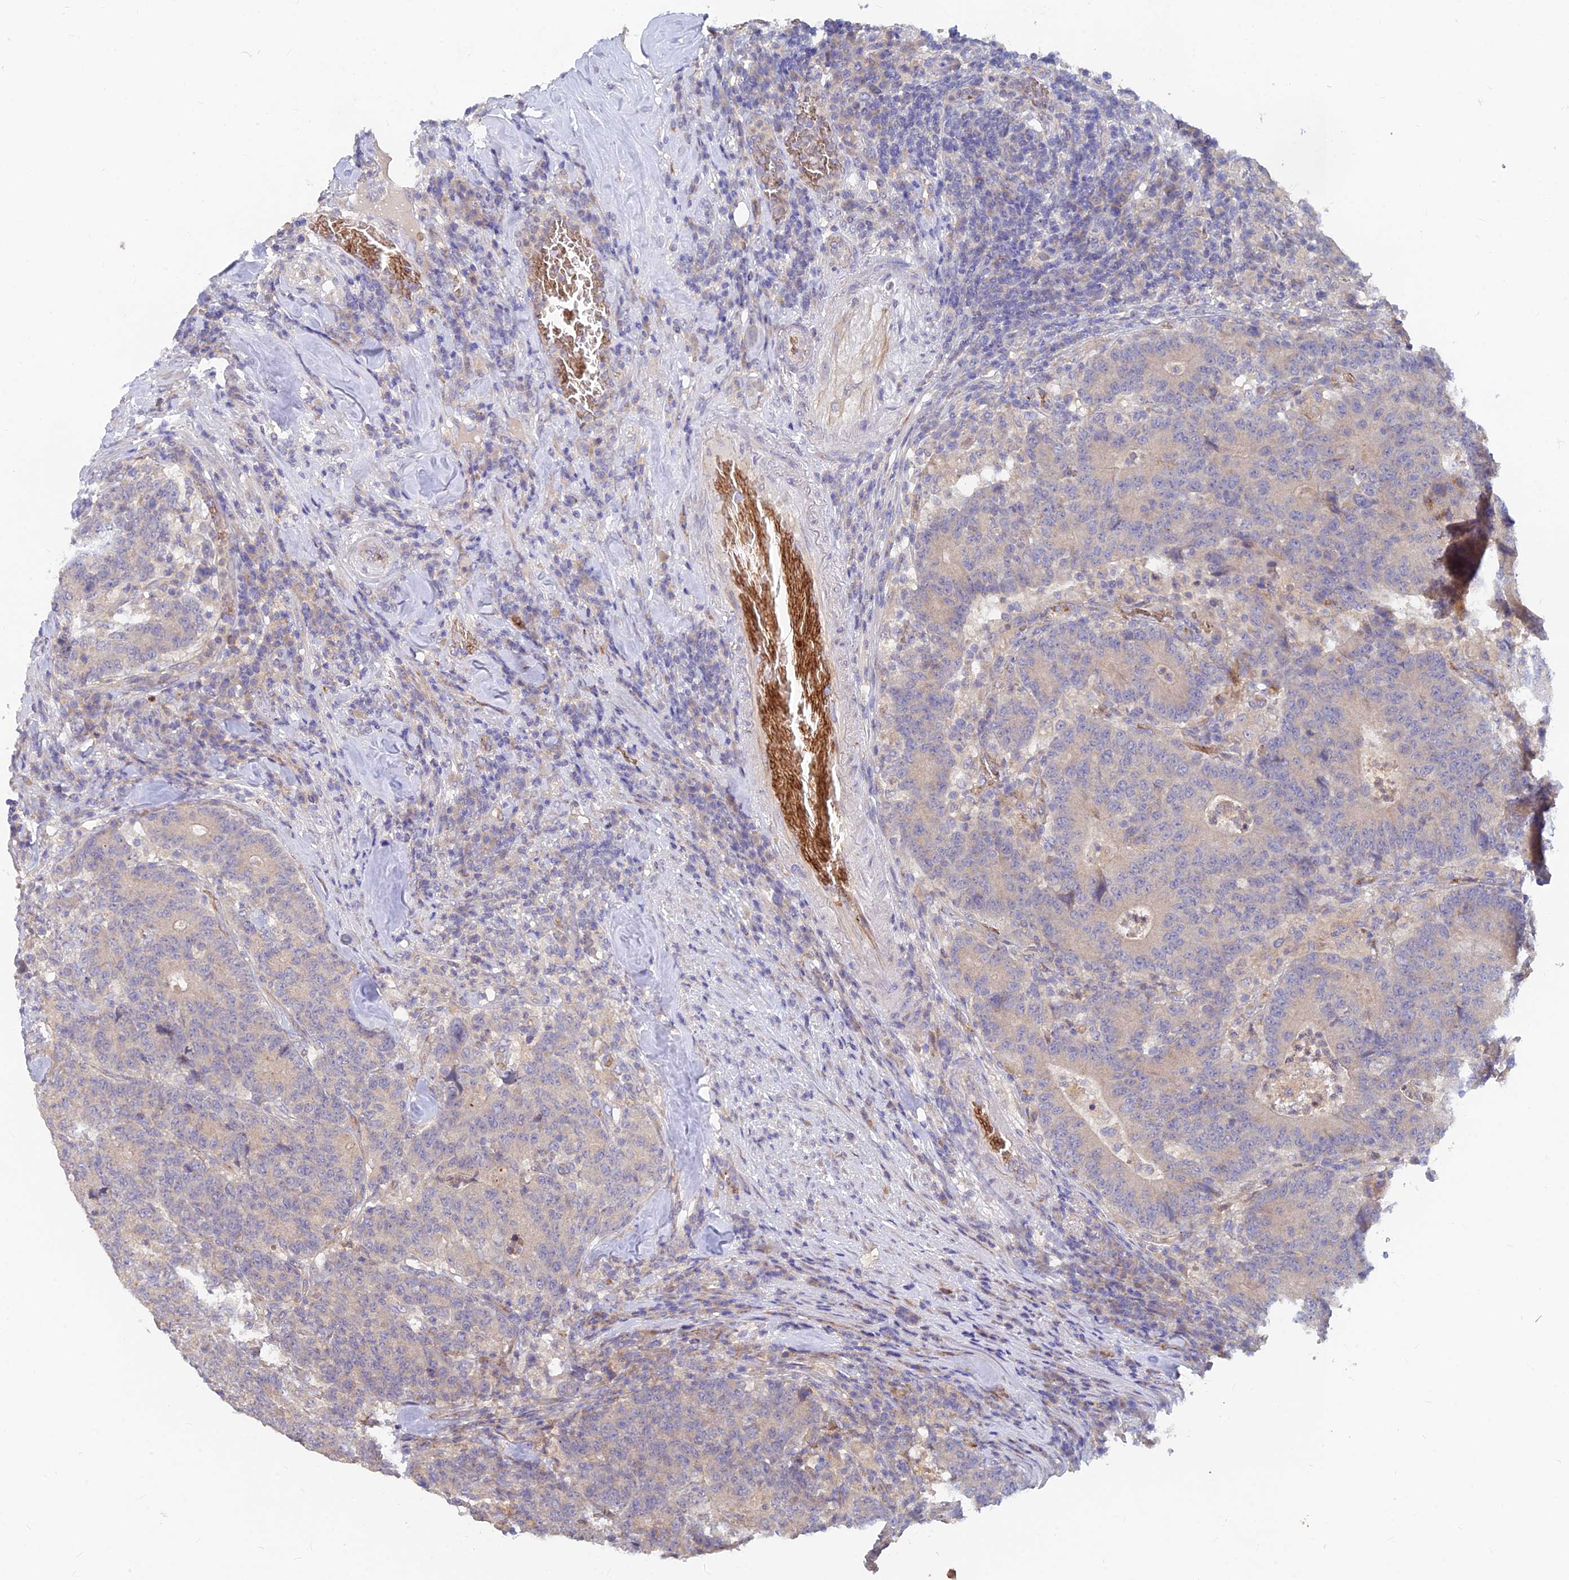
{"staining": {"intensity": "weak", "quantity": "<25%", "location": "cytoplasmic/membranous"}, "tissue": "colorectal cancer", "cell_type": "Tumor cells", "image_type": "cancer", "snomed": [{"axis": "morphology", "description": "Normal tissue, NOS"}, {"axis": "morphology", "description": "Adenocarcinoma, NOS"}, {"axis": "topography", "description": "Colon"}], "caption": "High power microscopy micrograph of an immunohistochemistry (IHC) micrograph of colorectal cancer (adenocarcinoma), revealing no significant positivity in tumor cells.", "gene": "ARRDC1", "patient": {"sex": "female", "age": 75}}